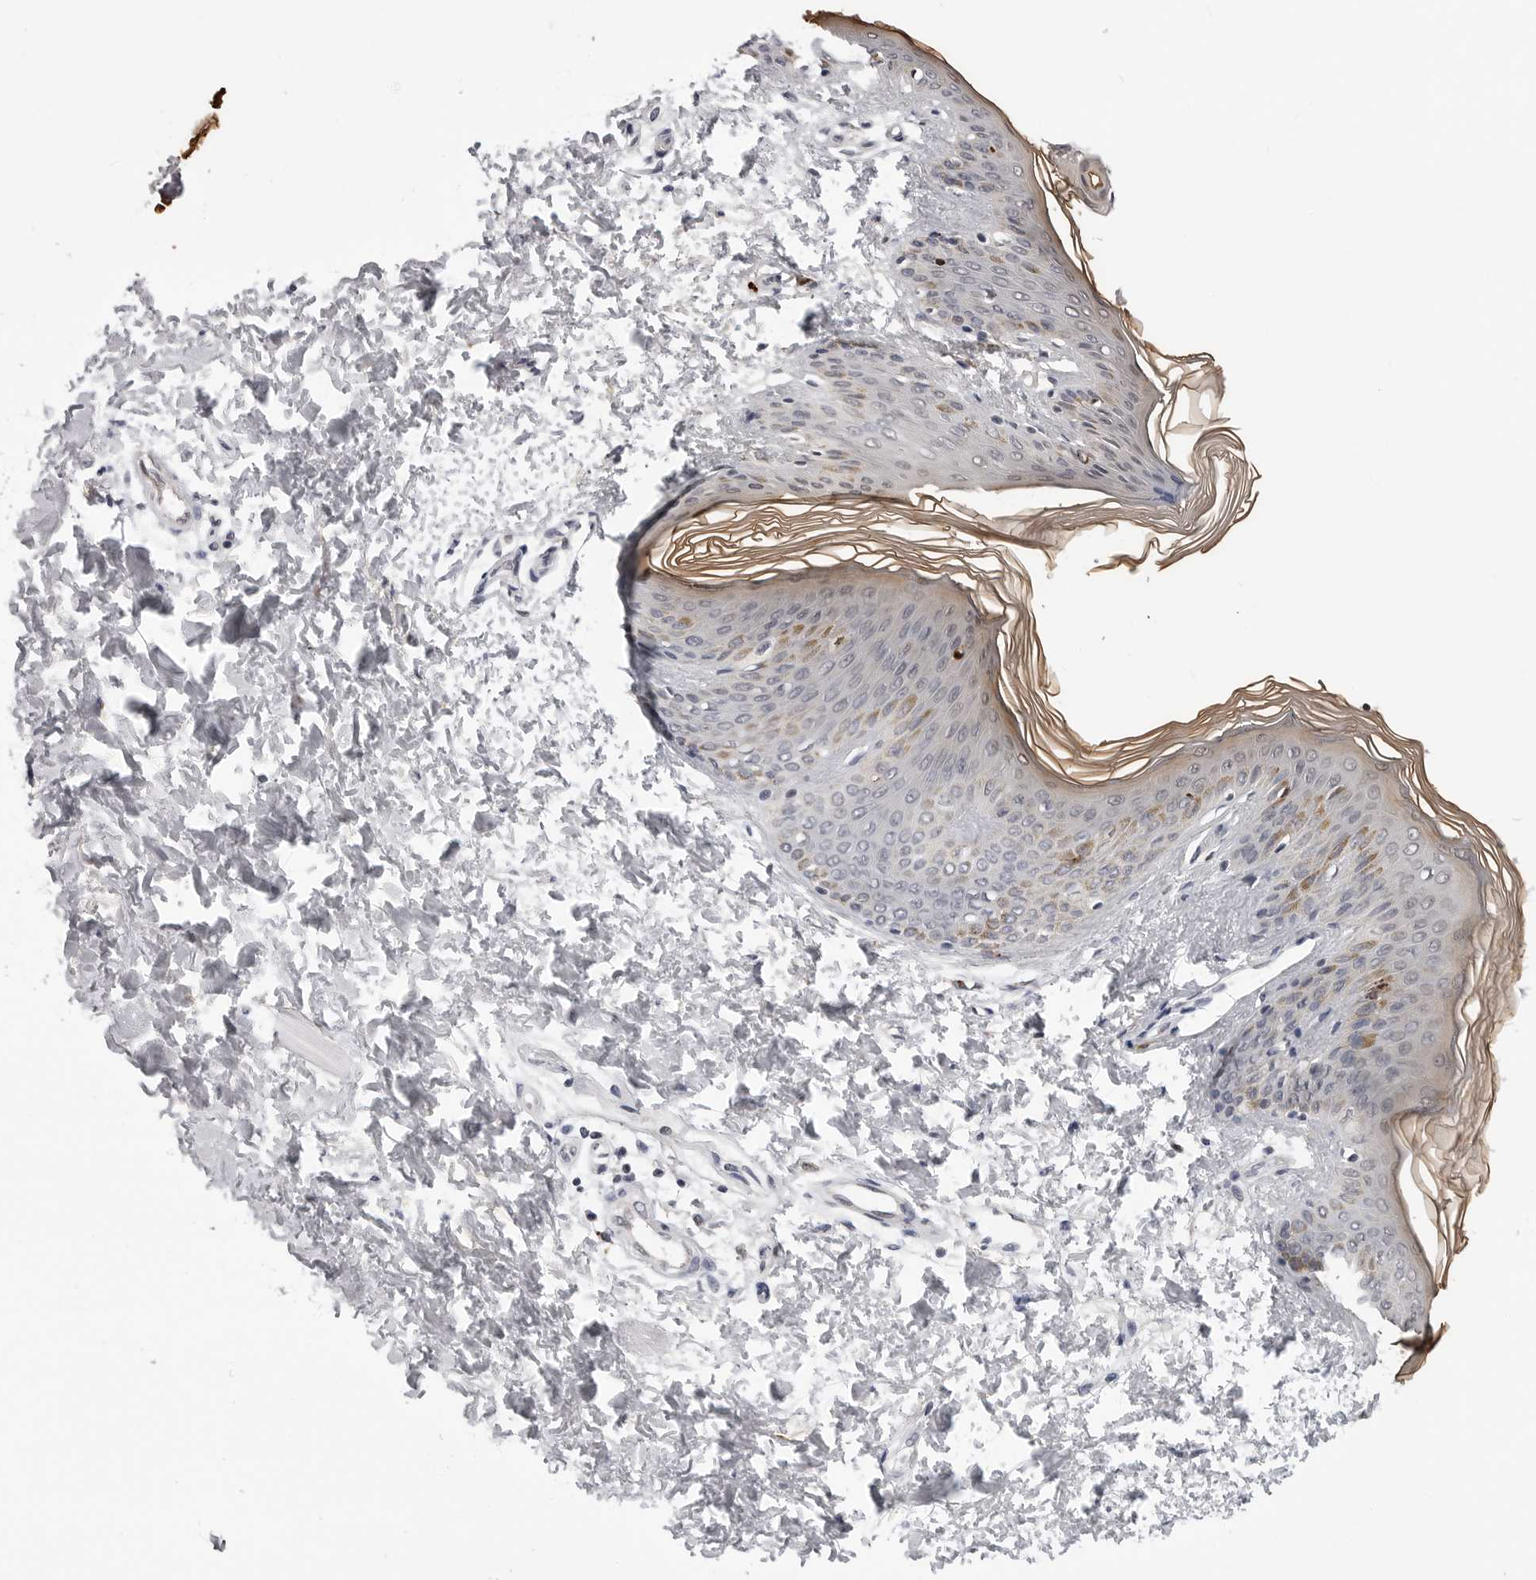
{"staining": {"intensity": "negative", "quantity": "none", "location": "none"}, "tissue": "skin", "cell_type": "Fibroblasts", "image_type": "normal", "snomed": [{"axis": "morphology", "description": "Normal tissue, NOS"}, {"axis": "morphology", "description": "Neoplasm, benign, NOS"}, {"axis": "topography", "description": "Skin"}, {"axis": "topography", "description": "Soft tissue"}], "caption": "Unremarkable skin was stained to show a protein in brown. There is no significant staining in fibroblasts. The staining was performed using DAB to visualize the protein expression in brown, while the nuclei were stained in blue with hematoxylin (Magnification: 20x).", "gene": "KIAA1614", "patient": {"sex": "male", "age": 26}}